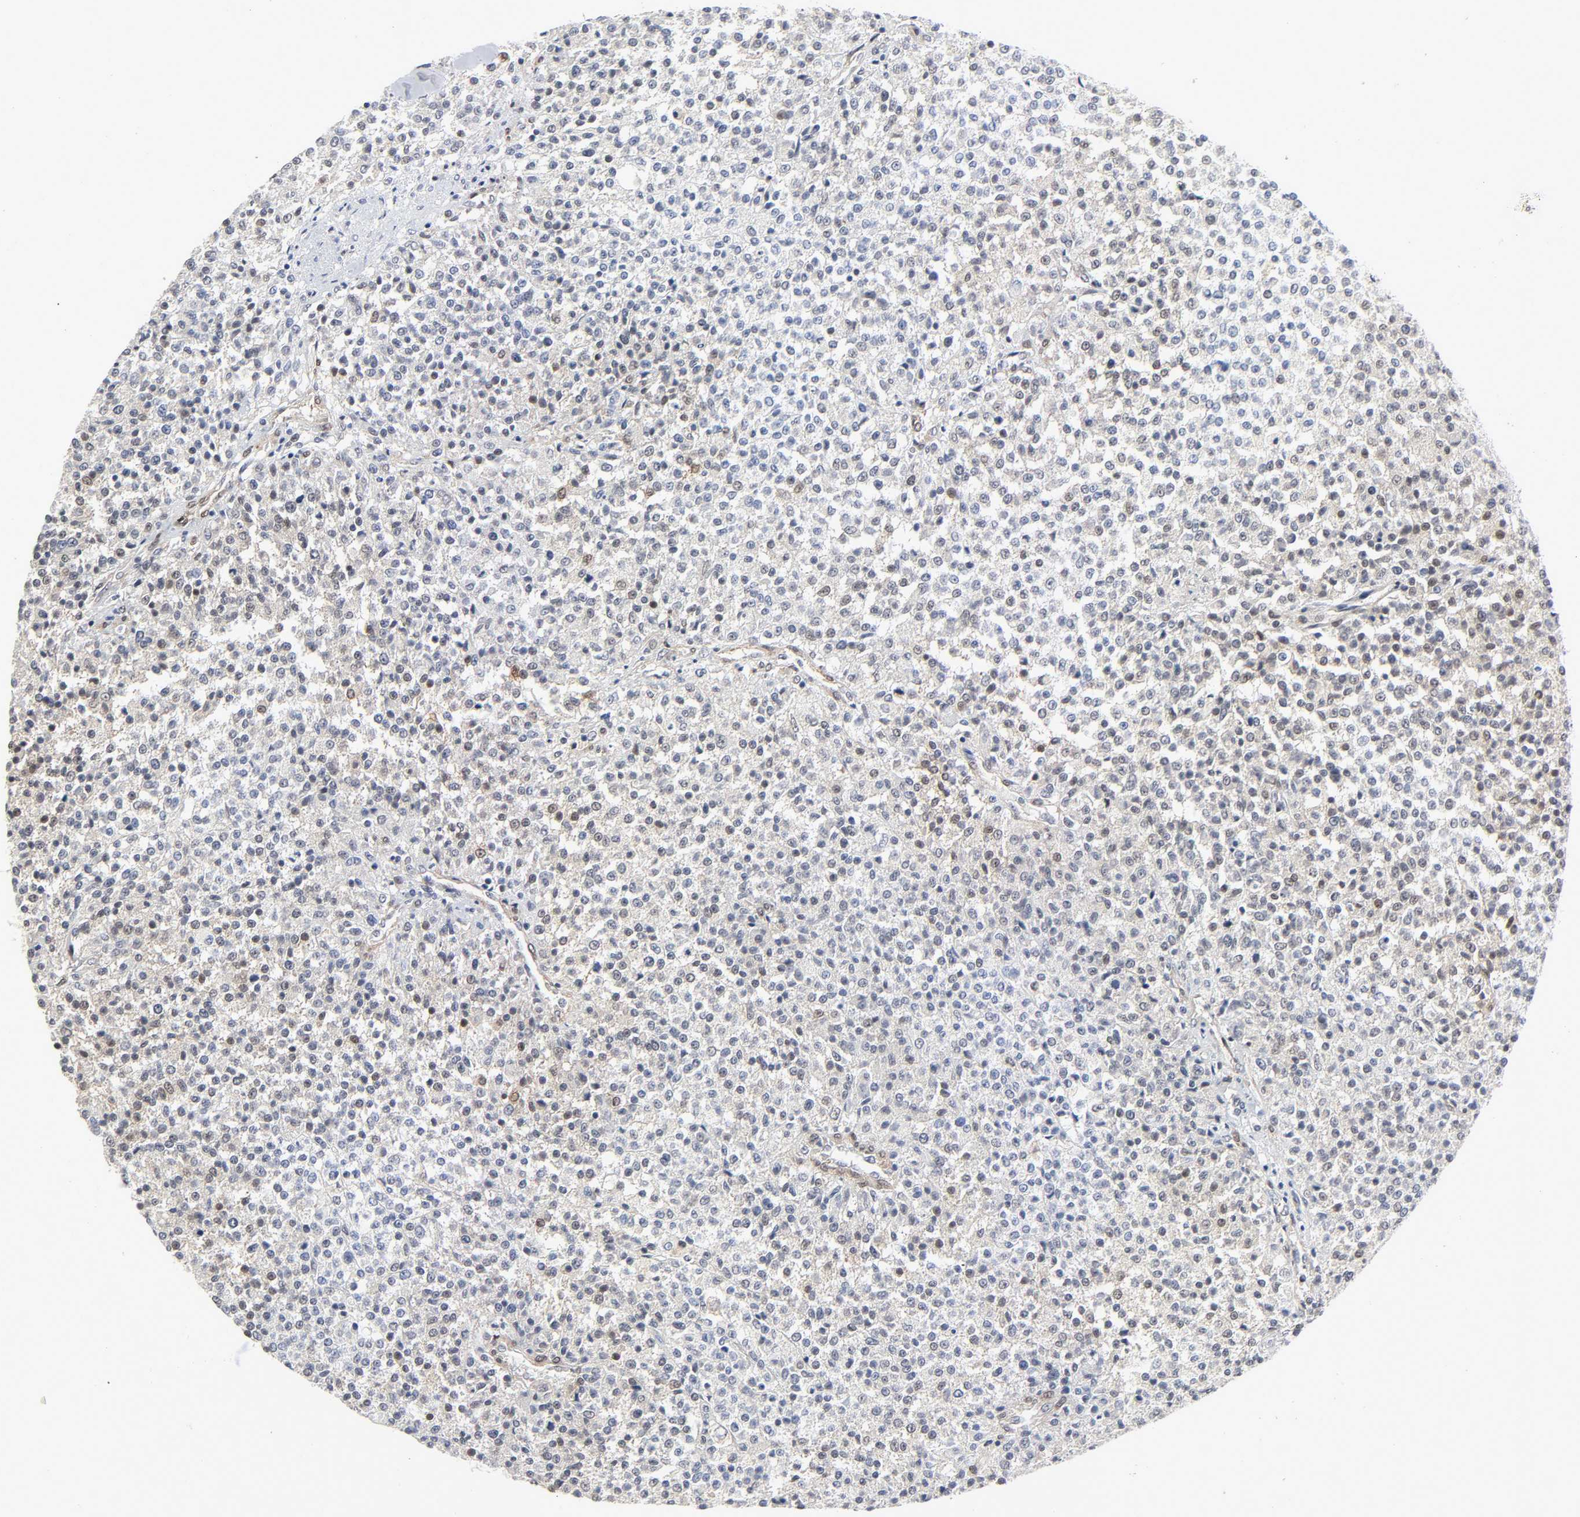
{"staining": {"intensity": "negative", "quantity": "none", "location": "none"}, "tissue": "testis cancer", "cell_type": "Tumor cells", "image_type": "cancer", "snomed": [{"axis": "morphology", "description": "Seminoma, NOS"}, {"axis": "topography", "description": "Testis"}], "caption": "Testis seminoma stained for a protein using immunohistochemistry (IHC) reveals no staining tumor cells.", "gene": "PTEN", "patient": {"sex": "male", "age": 59}}